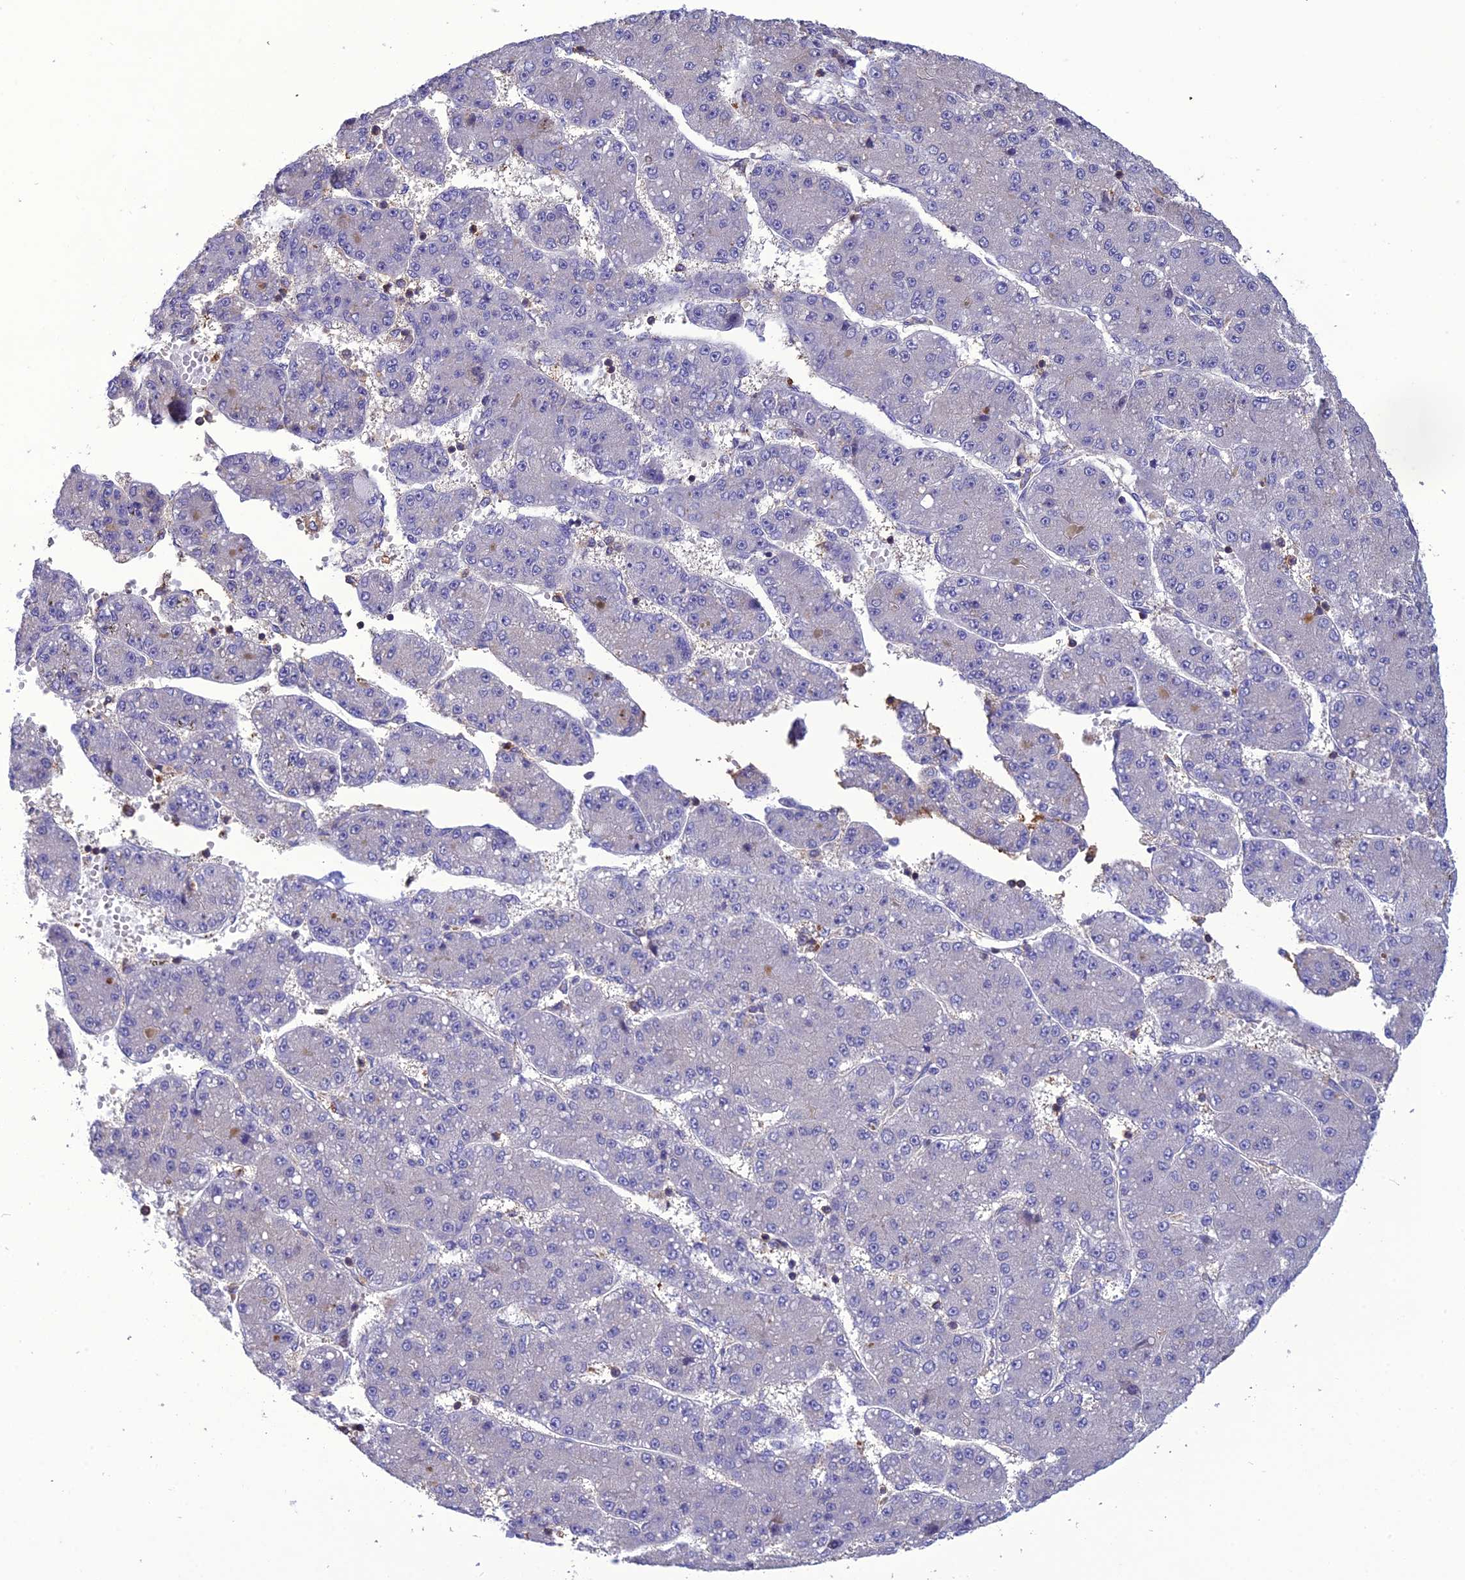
{"staining": {"intensity": "negative", "quantity": "none", "location": "none"}, "tissue": "liver cancer", "cell_type": "Tumor cells", "image_type": "cancer", "snomed": [{"axis": "morphology", "description": "Carcinoma, Hepatocellular, NOS"}, {"axis": "topography", "description": "Liver"}], "caption": "Immunohistochemistry of human hepatocellular carcinoma (liver) shows no expression in tumor cells.", "gene": "SNX24", "patient": {"sex": "male", "age": 67}}